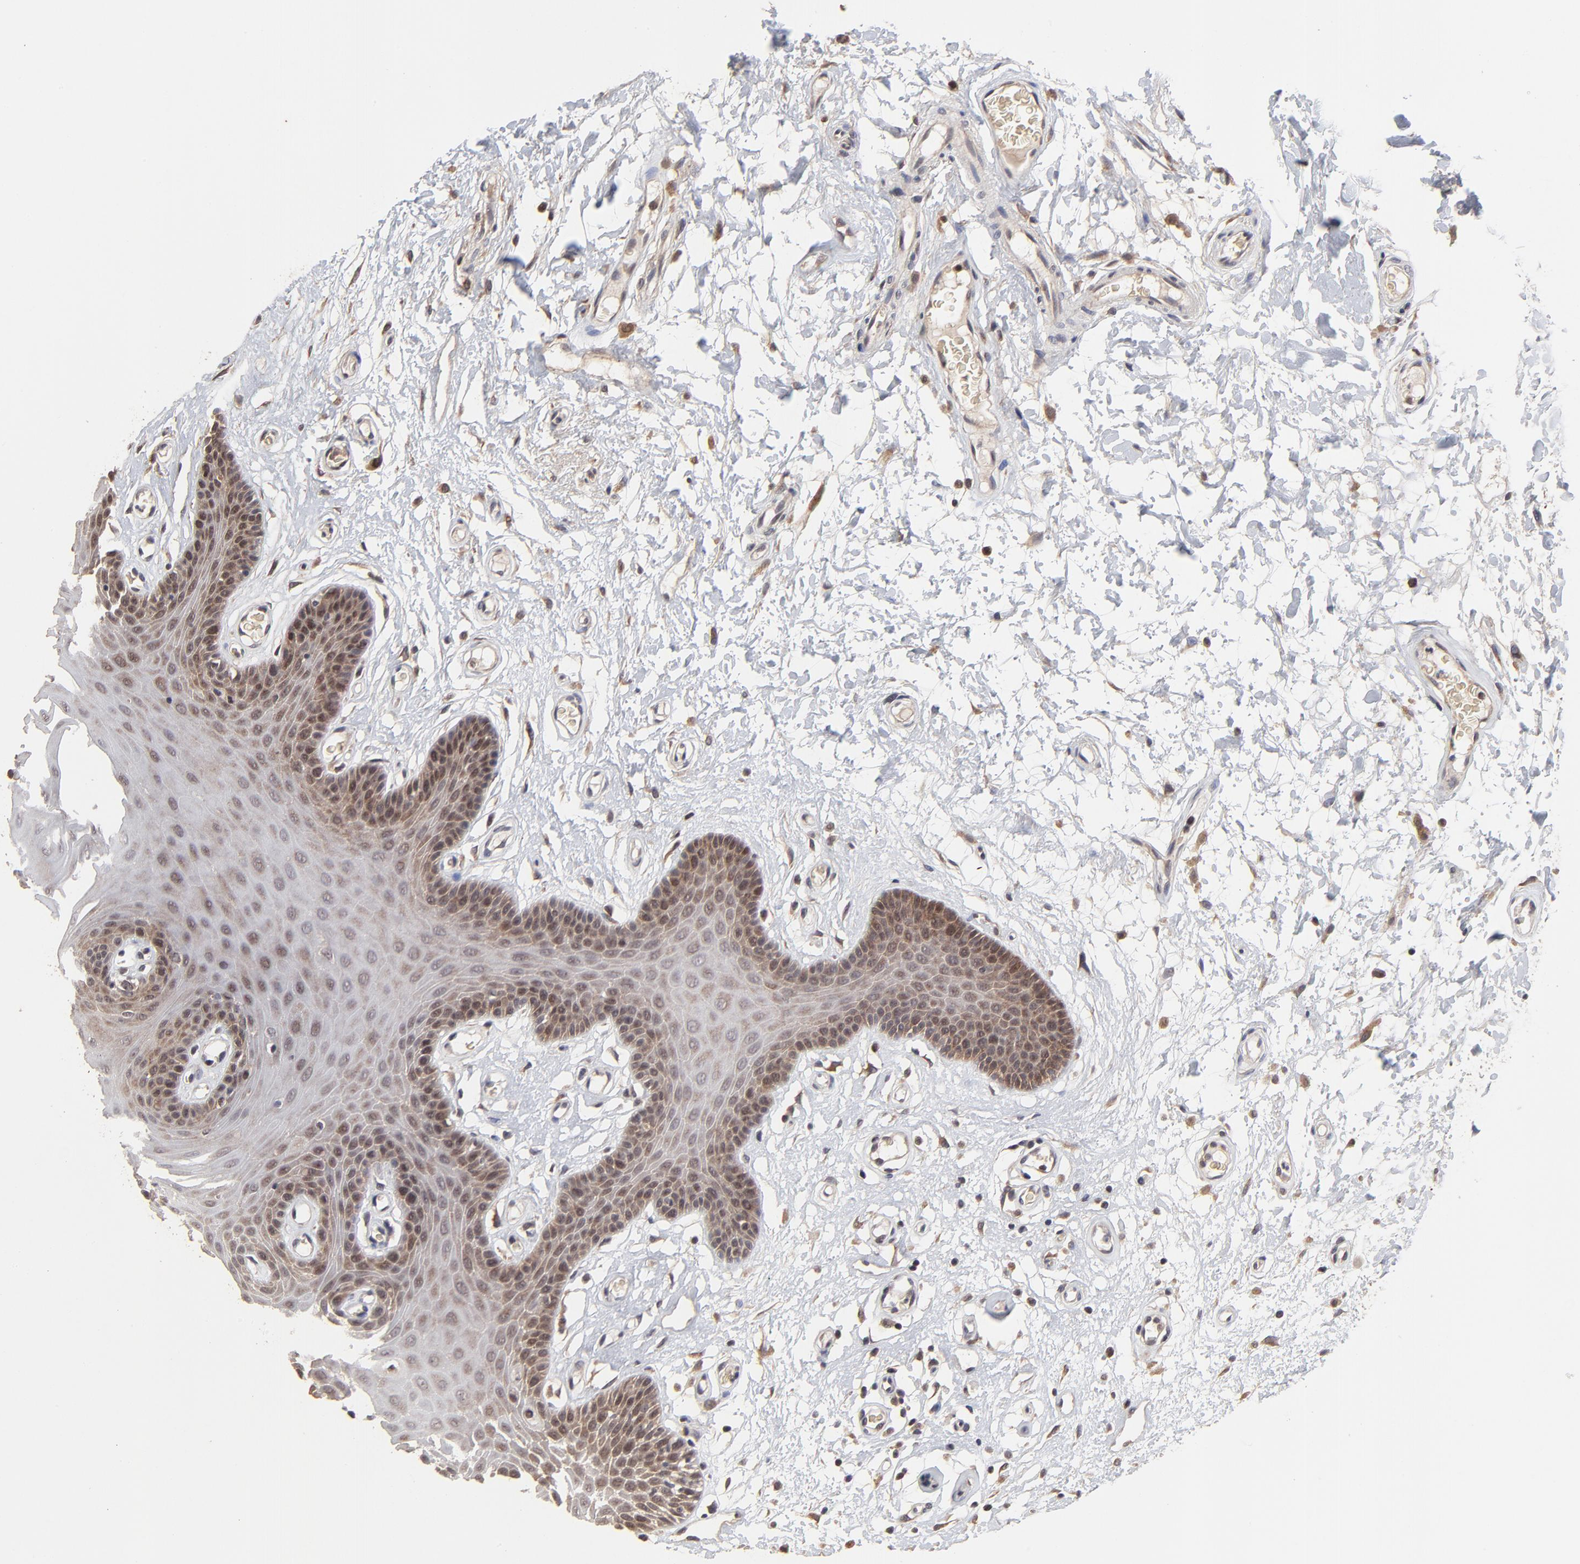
{"staining": {"intensity": "moderate", "quantity": "25%-75%", "location": "cytoplasmic/membranous"}, "tissue": "oral mucosa", "cell_type": "Squamous epithelial cells", "image_type": "normal", "snomed": [{"axis": "morphology", "description": "Normal tissue, NOS"}, {"axis": "morphology", "description": "Squamous cell carcinoma, NOS"}, {"axis": "topography", "description": "Skeletal muscle"}, {"axis": "topography", "description": "Oral tissue"}, {"axis": "topography", "description": "Head-Neck"}], "caption": "Immunohistochemical staining of unremarkable human oral mucosa reveals 25%-75% levels of moderate cytoplasmic/membranous protein staining in approximately 25%-75% of squamous epithelial cells.", "gene": "FRMD8", "patient": {"sex": "male", "age": 71}}